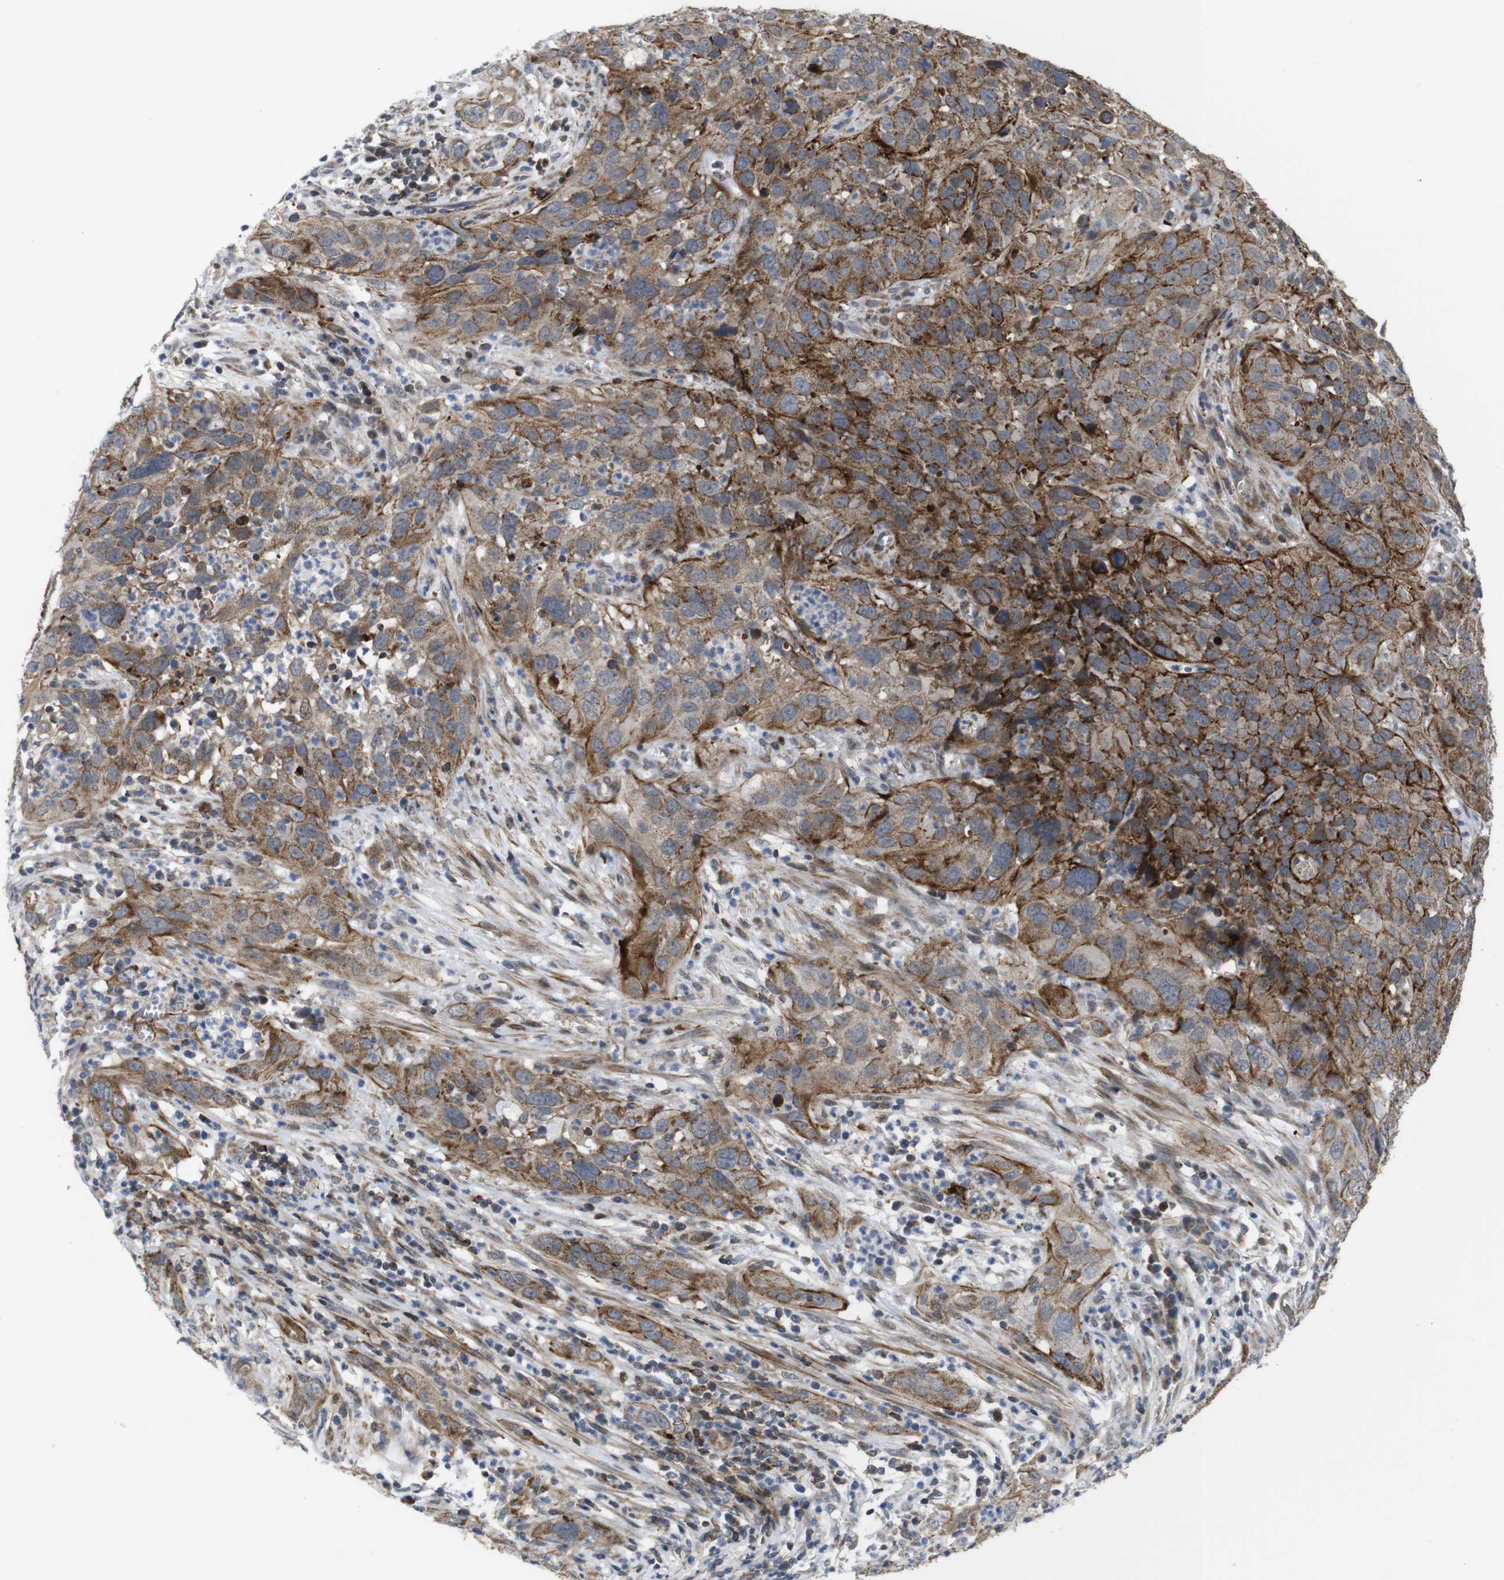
{"staining": {"intensity": "strong", "quantity": ">75%", "location": "cytoplasmic/membranous"}, "tissue": "cervical cancer", "cell_type": "Tumor cells", "image_type": "cancer", "snomed": [{"axis": "morphology", "description": "Squamous cell carcinoma, NOS"}, {"axis": "topography", "description": "Cervix"}], "caption": "Immunohistochemical staining of cervical cancer shows high levels of strong cytoplasmic/membranous expression in approximately >75% of tumor cells.", "gene": "ATP7B", "patient": {"sex": "female", "age": 32}}